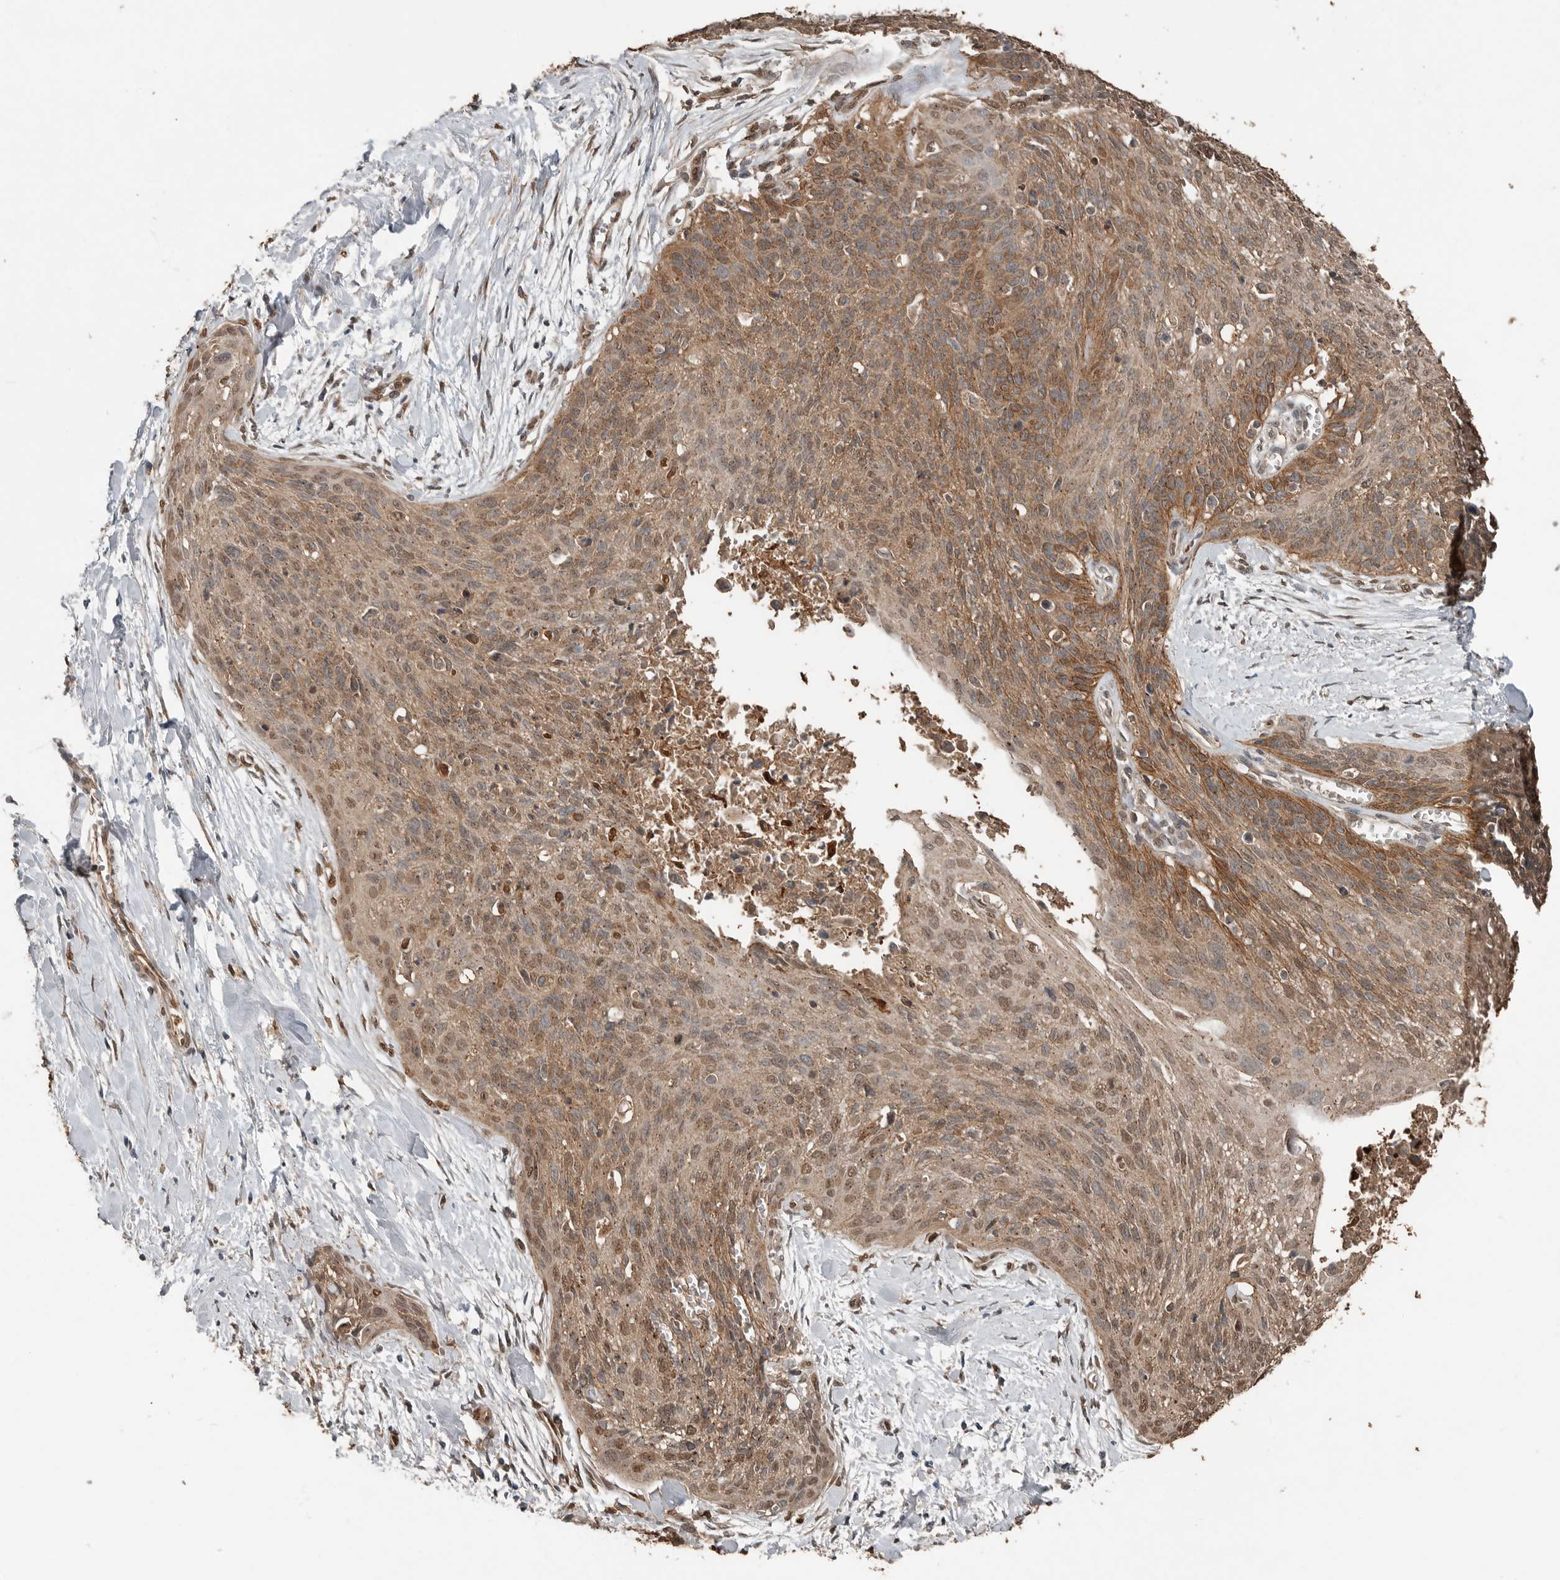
{"staining": {"intensity": "moderate", "quantity": ">75%", "location": "cytoplasmic/membranous,nuclear"}, "tissue": "cervical cancer", "cell_type": "Tumor cells", "image_type": "cancer", "snomed": [{"axis": "morphology", "description": "Squamous cell carcinoma, NOS"}, {"axis": "topography", "description": "Cervix"}], "caption": "Immunohistochemistry image of neoplastic tissue: squamous cell carcinoma (cervical) stained using IHC exhibits medium levels of moderate protein expression localized specifically in the cytoplasmic/membranous and nuclear of tumor cells, appearing as a cytoplasmic/membranous and nuclear brown color.", "gene": "BLZF1", "patient": {"sex": "female", "age": 55}}